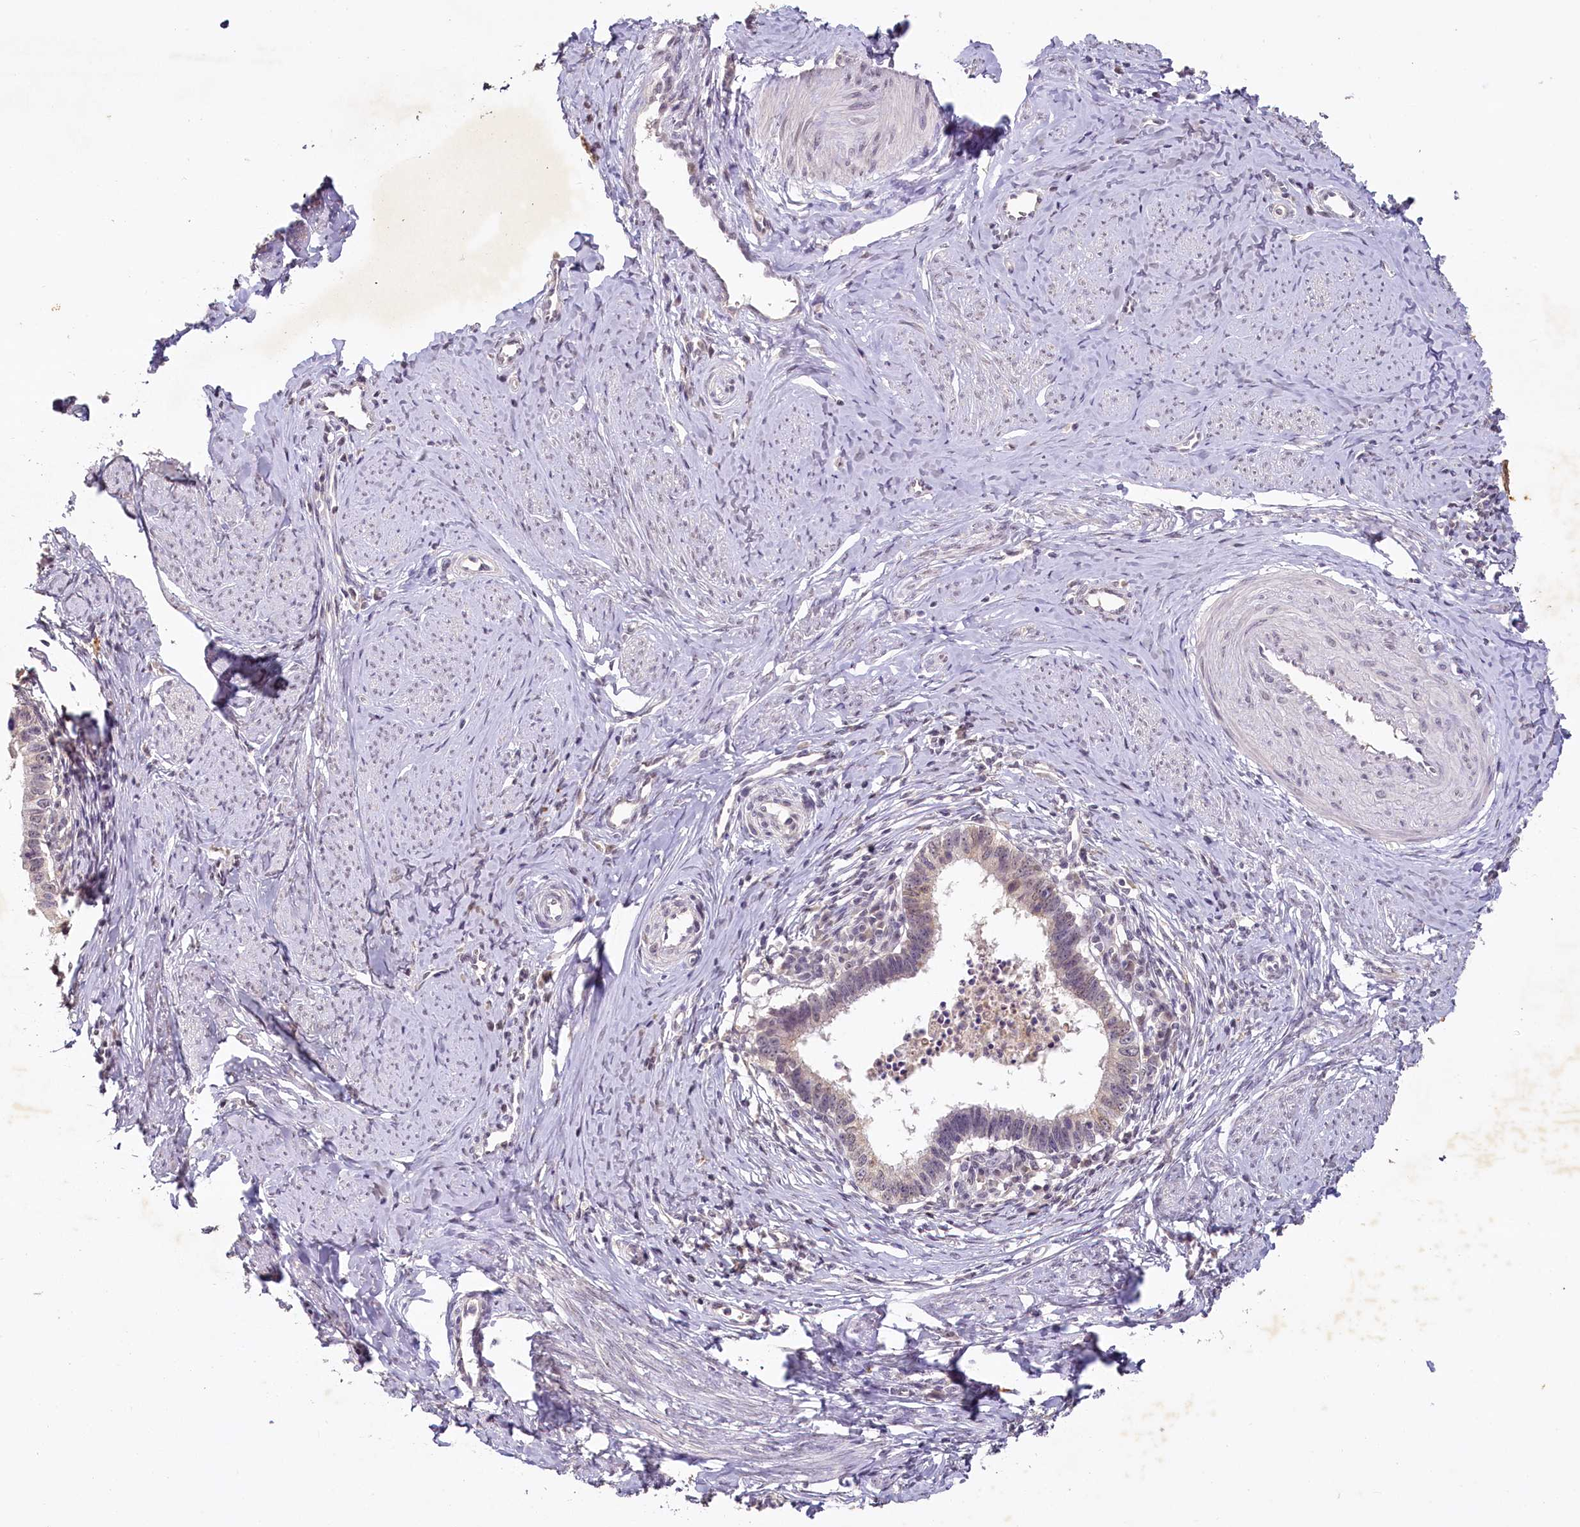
{"staining": {"intensity": "negative", "quantity": "none", "location": "none"}, "tissue": "cervical cancer", "cell_type": "Tumor cells", "image_type": "cancer", "snomed": [{"axis": "morphology", "description": "Adenocarcinoma, NOS"}, {"axis": "topography", "description": "Cervix"}], "caption": "Cervical cancer (adenocarcinoma) stained for a protein using immunohistochemistry (IHC) displays no expression tumor cells.", "gene": "MUCL1", "patient": {"sex": "female", "age": 36}}